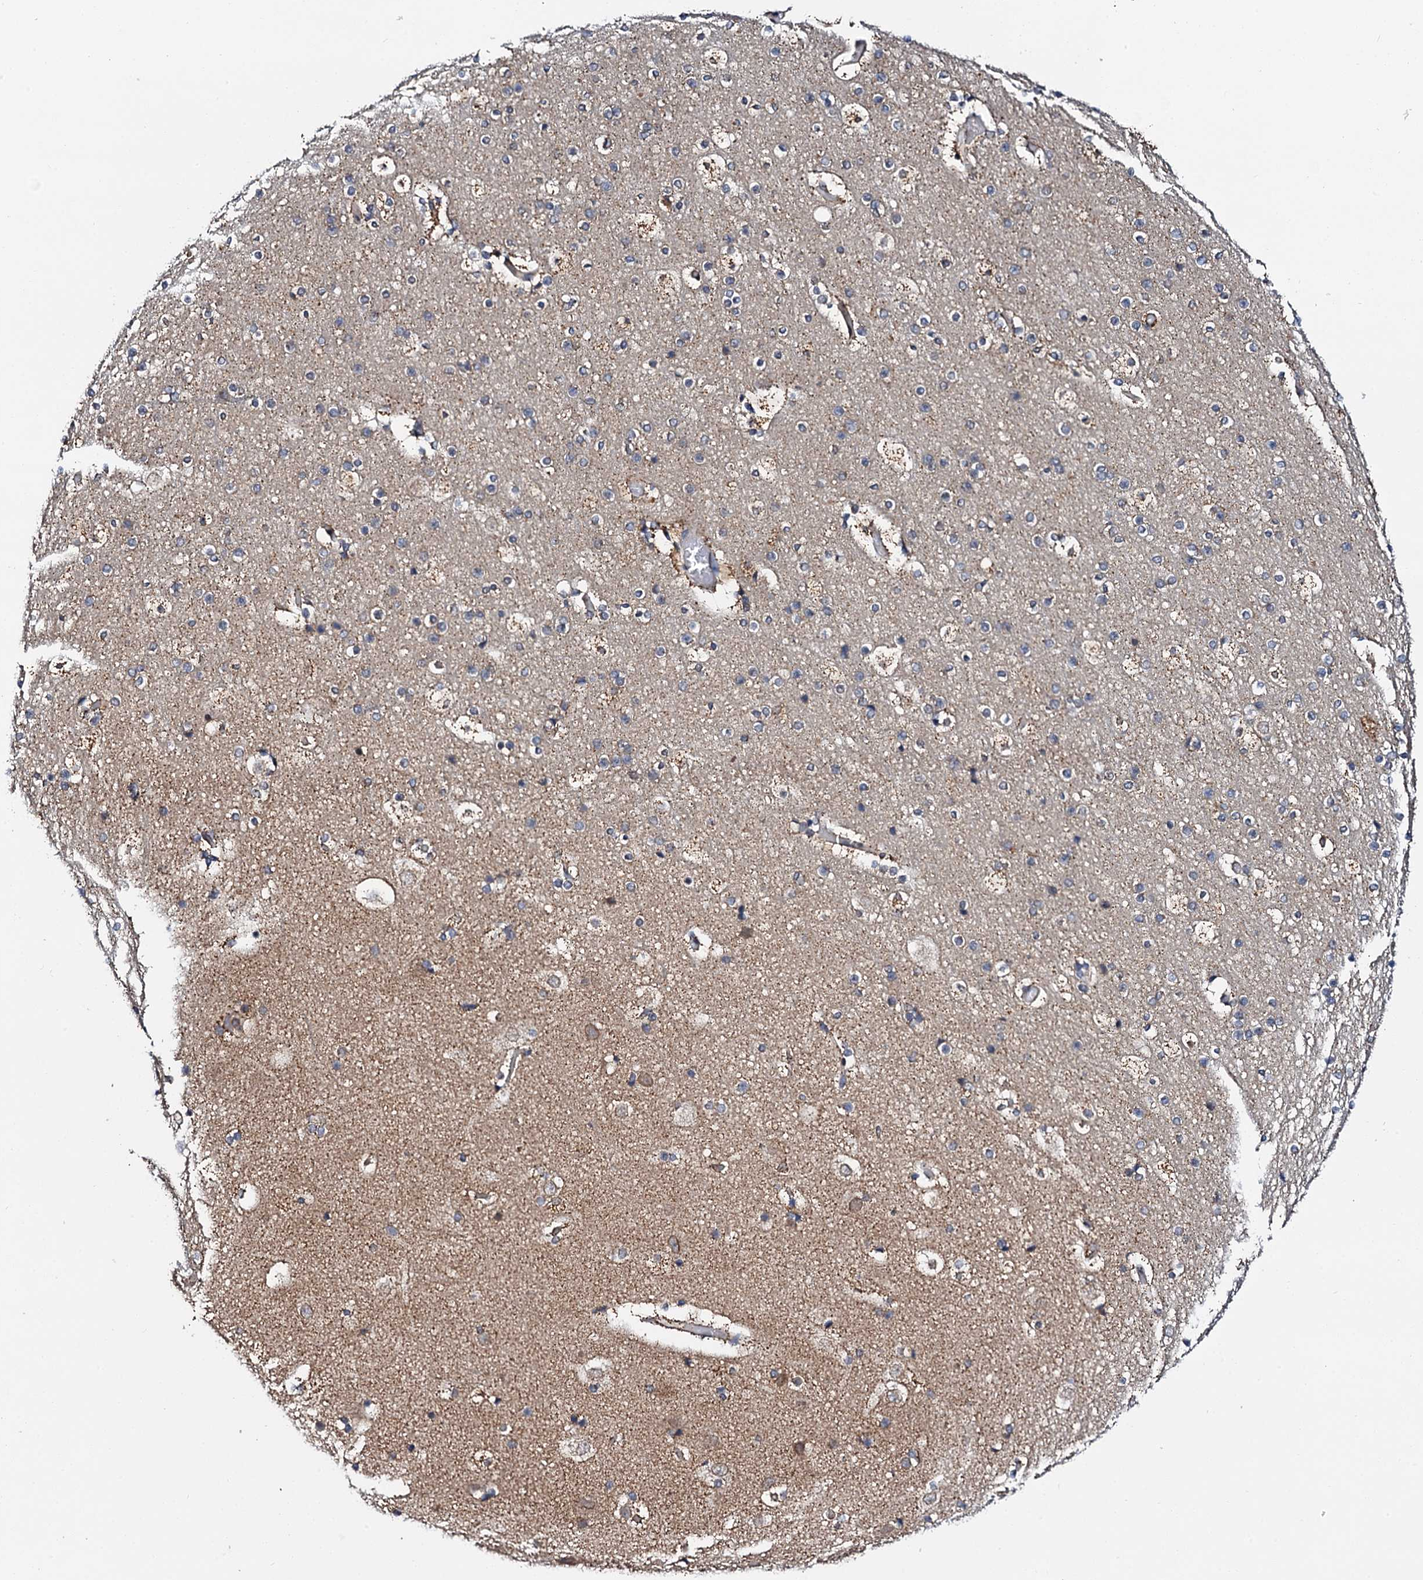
{"staining": {"intensity": "moderate", "quantity": ">75%", "location": "cytoplasmic/membranous"}, "tissue": "cerebral cortex", "cell_type": "Endothelial cells", "image_type": "normal", "snomed": [{"axis": "morphology", "description": "Normal tissue, NOS"}, {"axis": "topography", "description": "Cerebral cortex"}], "caption": "Cerebral cortex stained with DAB (3,3'-diaminobenzidine) immunohistochemistry displays medium levels of moderate cytoplasmic/membranous staining in approximately >75% of endothelial cells.", "gene": "UBE3C", "patient": {"sex": "male", "age": 57}}